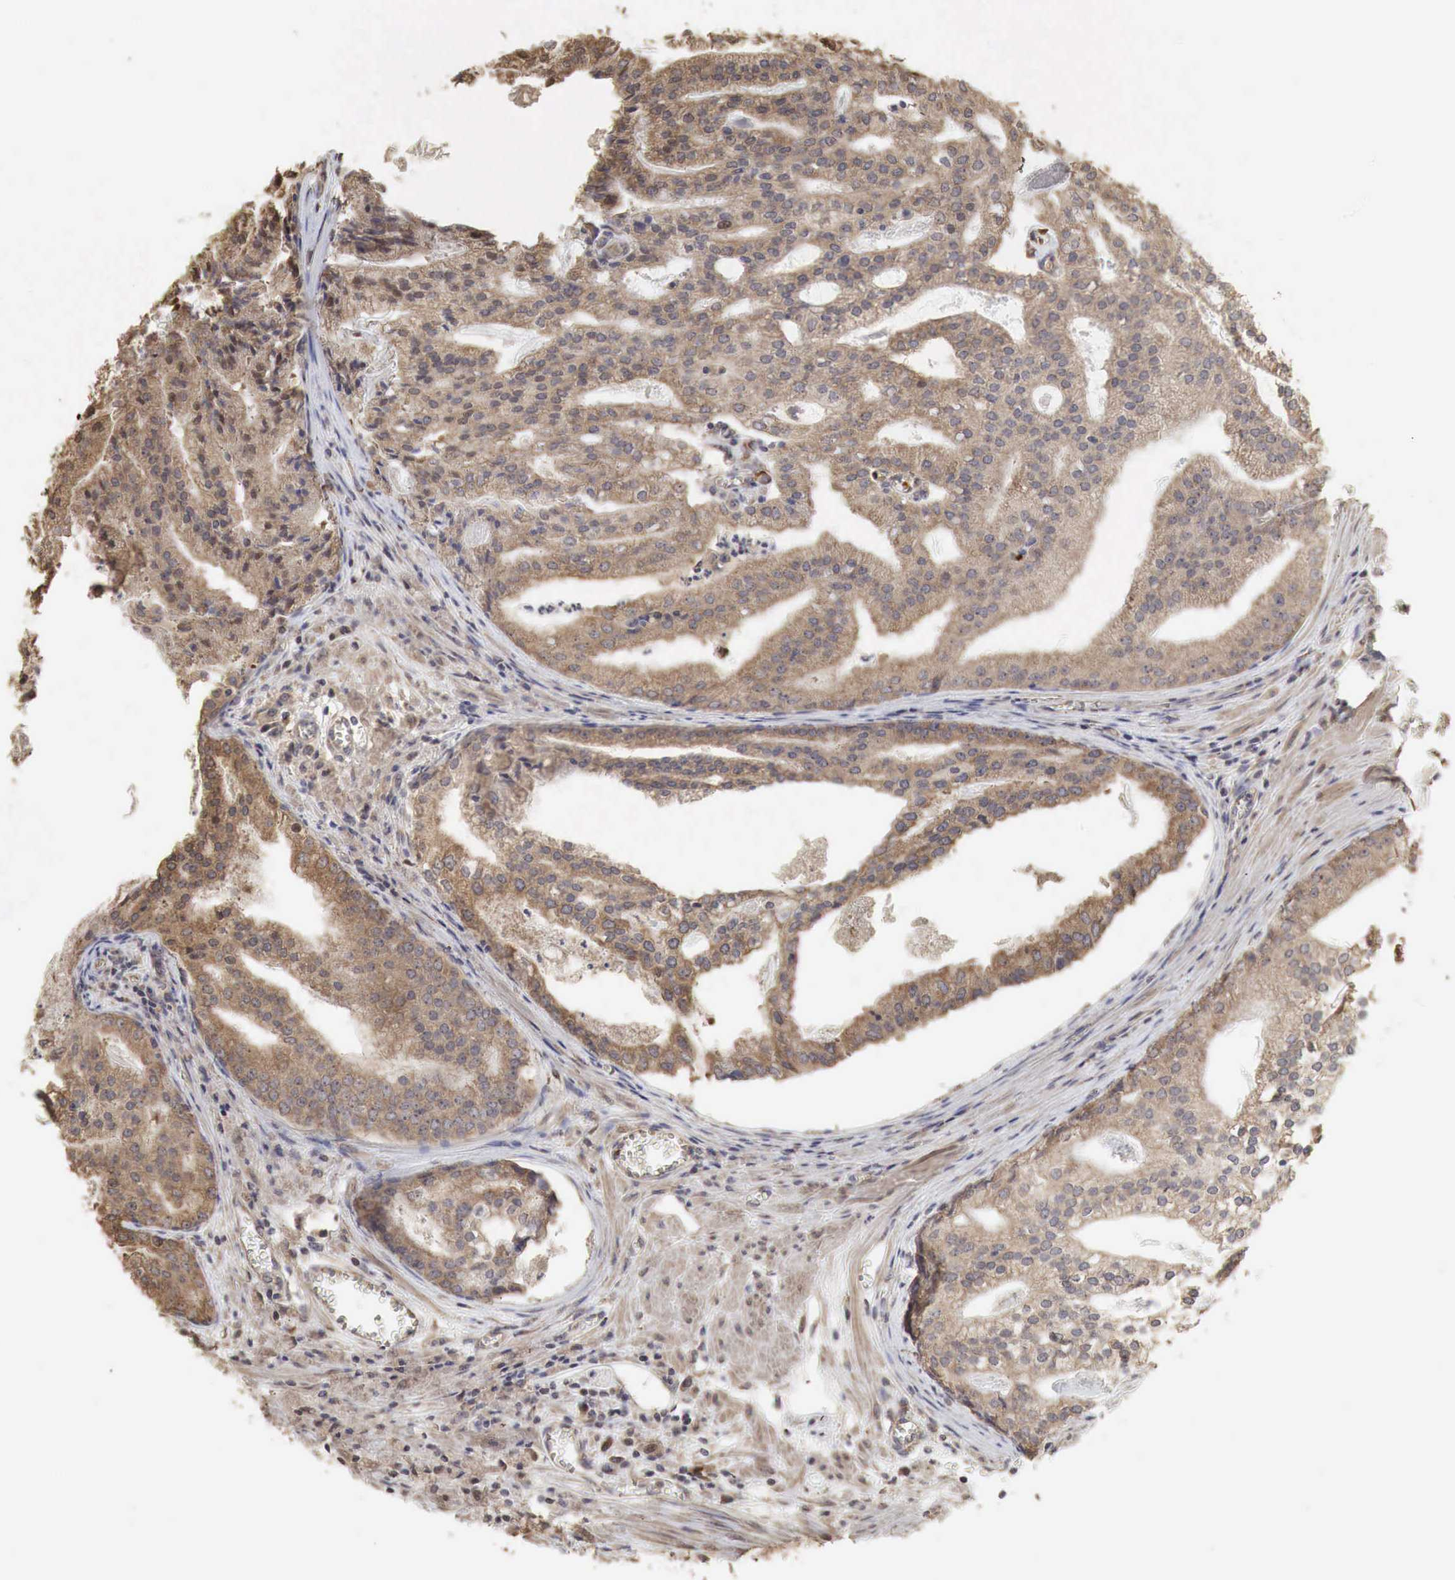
{"staining": {"intensity": "weak", "quantity": ">75%", "location": "cytoplasmic/membranous"}, "tissue": "prostate cancer", "cell_type": "Tumor cells", "image_type": "cancer", "snomed": [{"axis": "morphology", "description": "Adenocarcinoma, High grade"}, {"axis": "topography", "description": "Prostate"}], "caption": "Human high-grade adenocarcinoma (prostate) stained with a protein marker displays weak staining in tumor cells.", "gene": "PABPC5", "patient": {"sex": "male", "age": 56}}